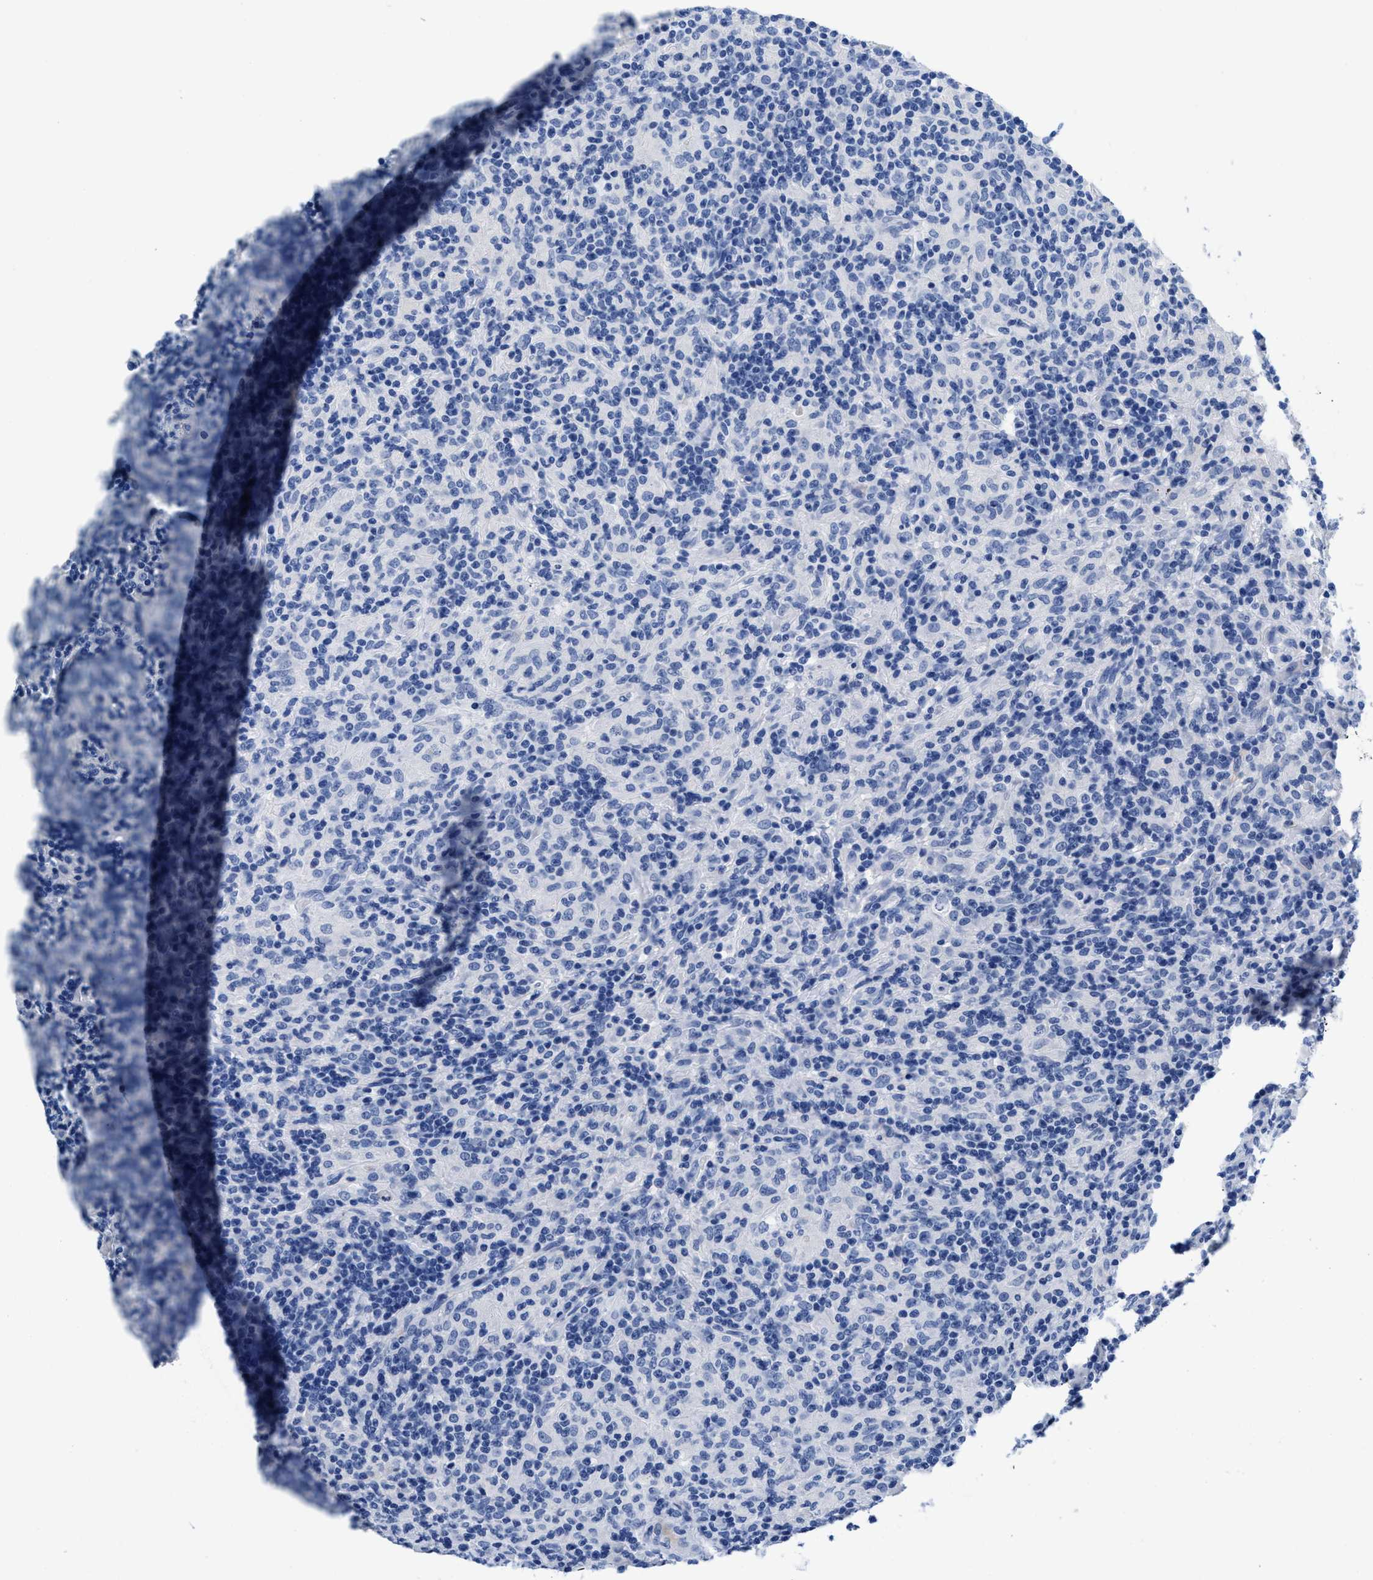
{"staining": {"intensity": "negative", "quantity": "none", "location": "none"}, "tissue": "lymphoma", "cell_type": "Tumor cells", "image_type": "cancer", "snomed": [{"axis": "morphology", "description": "Hodgkin's disease, NOS"}, {"axis": "topography", "description": "Lymph node"}], "caption": "Tumor cells show no significant positivity in Hodgkin's disease.", "gene": "SLFN13", "patient": {"sex": "male", "age": 70}}